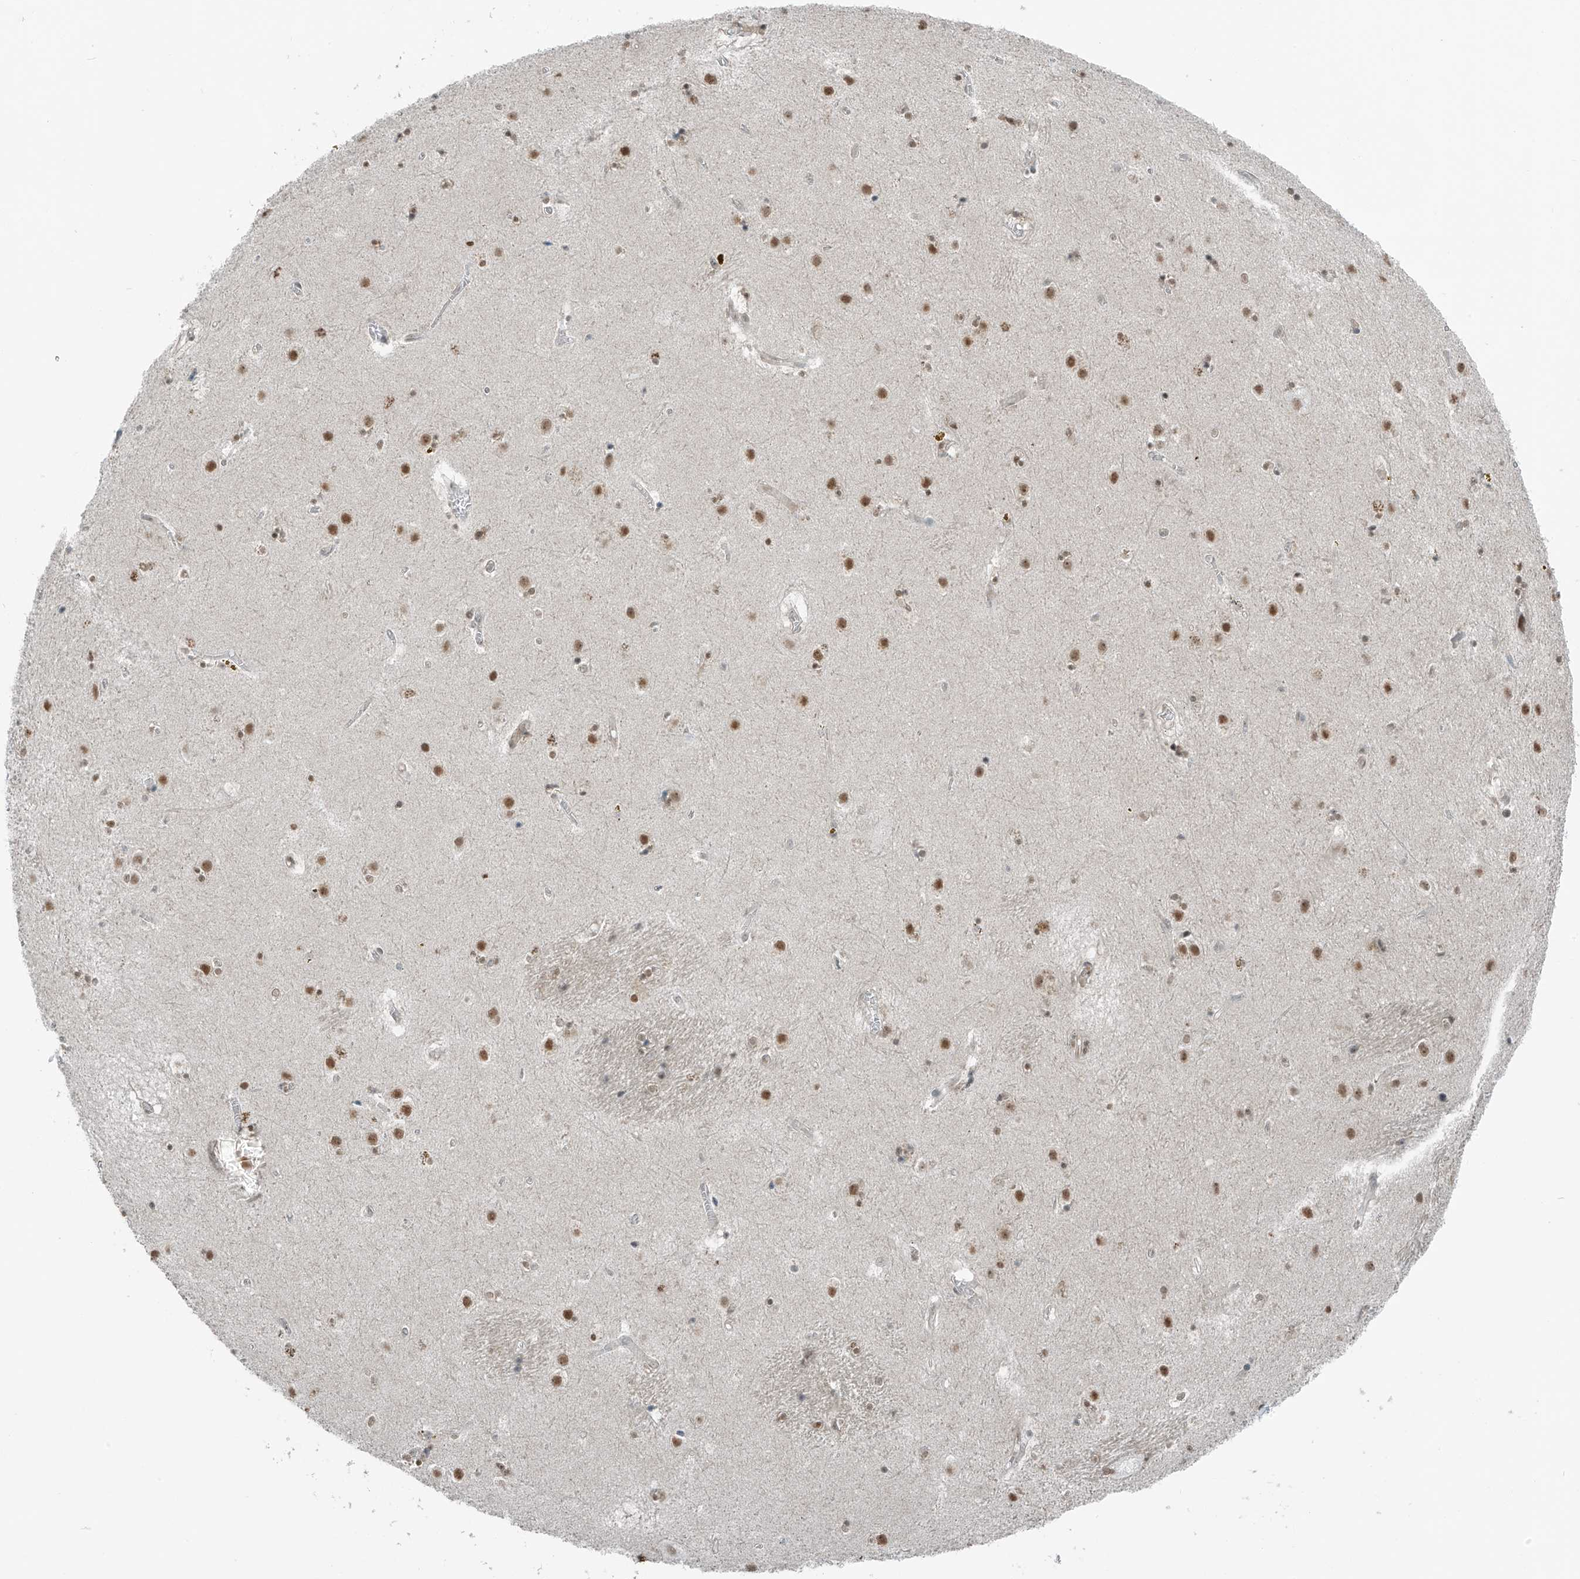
{"staining": {"intensity": "weak", "quantity": "25%-75%", "location": "nuclear"}, "tissue": "caudate", "cell_type": "Glial cells", "image_type": "normal", "snomed": [{"axis": "morphology", "description": "Normal tissue, NOS"}, {"axis": "topography", "description": "Lateral ventricle wall"}], "caption": "Immunohistochemical staining of benign human caudate shows weak nuclear protein staining in about 25%-75% of glial cells.", "gene": "WRNIP1", "patient": {"sex": "male", "age": 70}}